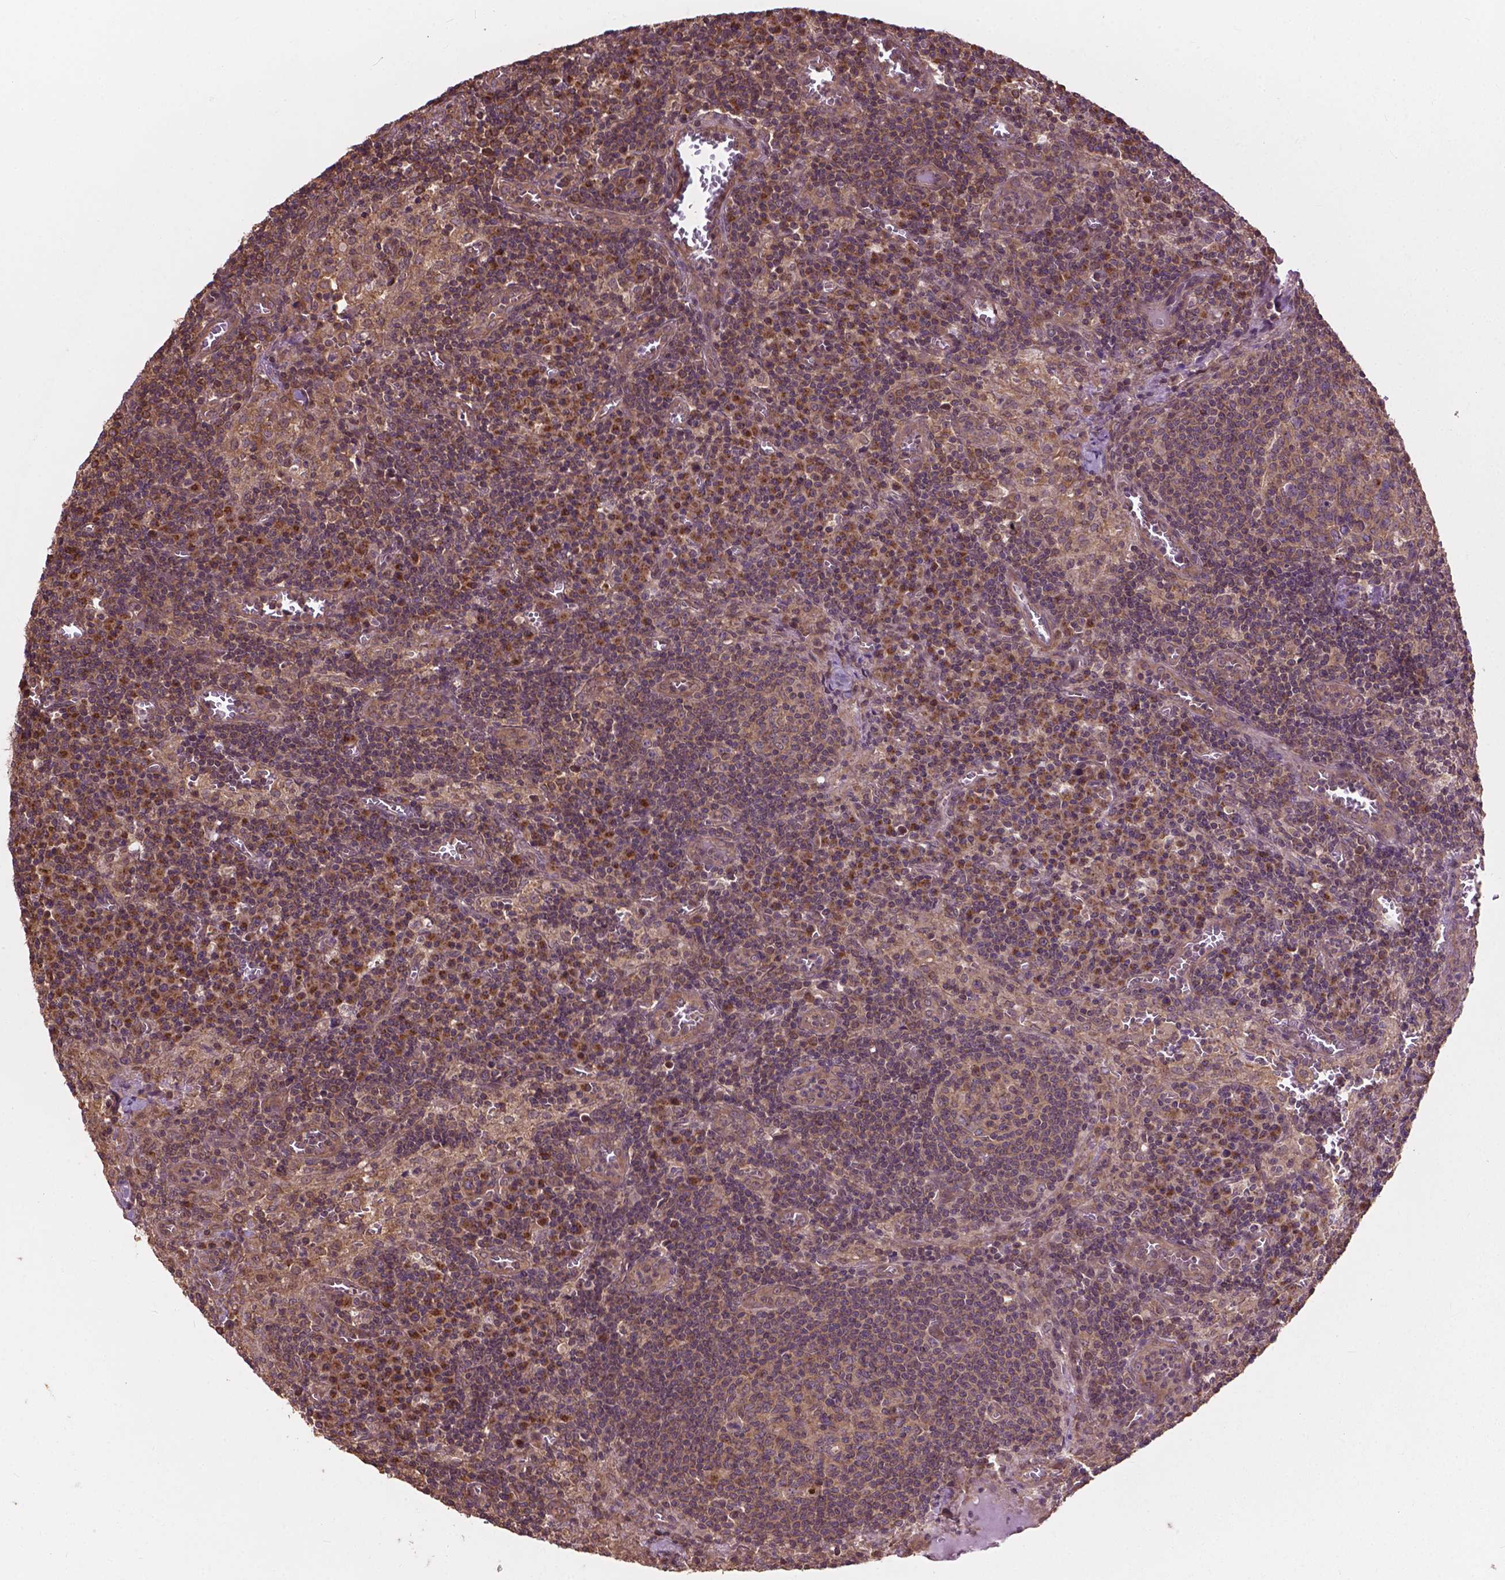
{"staining": {"intensity": "weak", "quantity": ">75%", "location": "cytoplasmic/membranous"}, "tissue": "lymph node", "cell_type": "Germinal center cells", "image_type": "normal", "snomed": [{"axis": "morphology", "description": "Normal tissue, NOS"}, {"axis": "topography", "description": "Lymph node"}], "caption": "Protein expression by IHC shows weak cytoplasmic/membranous expression in about >75% of germinal center cells in normal lymph node.", "gene": "PPP1CB", "patient": {"sex": "male", "age": 62}}